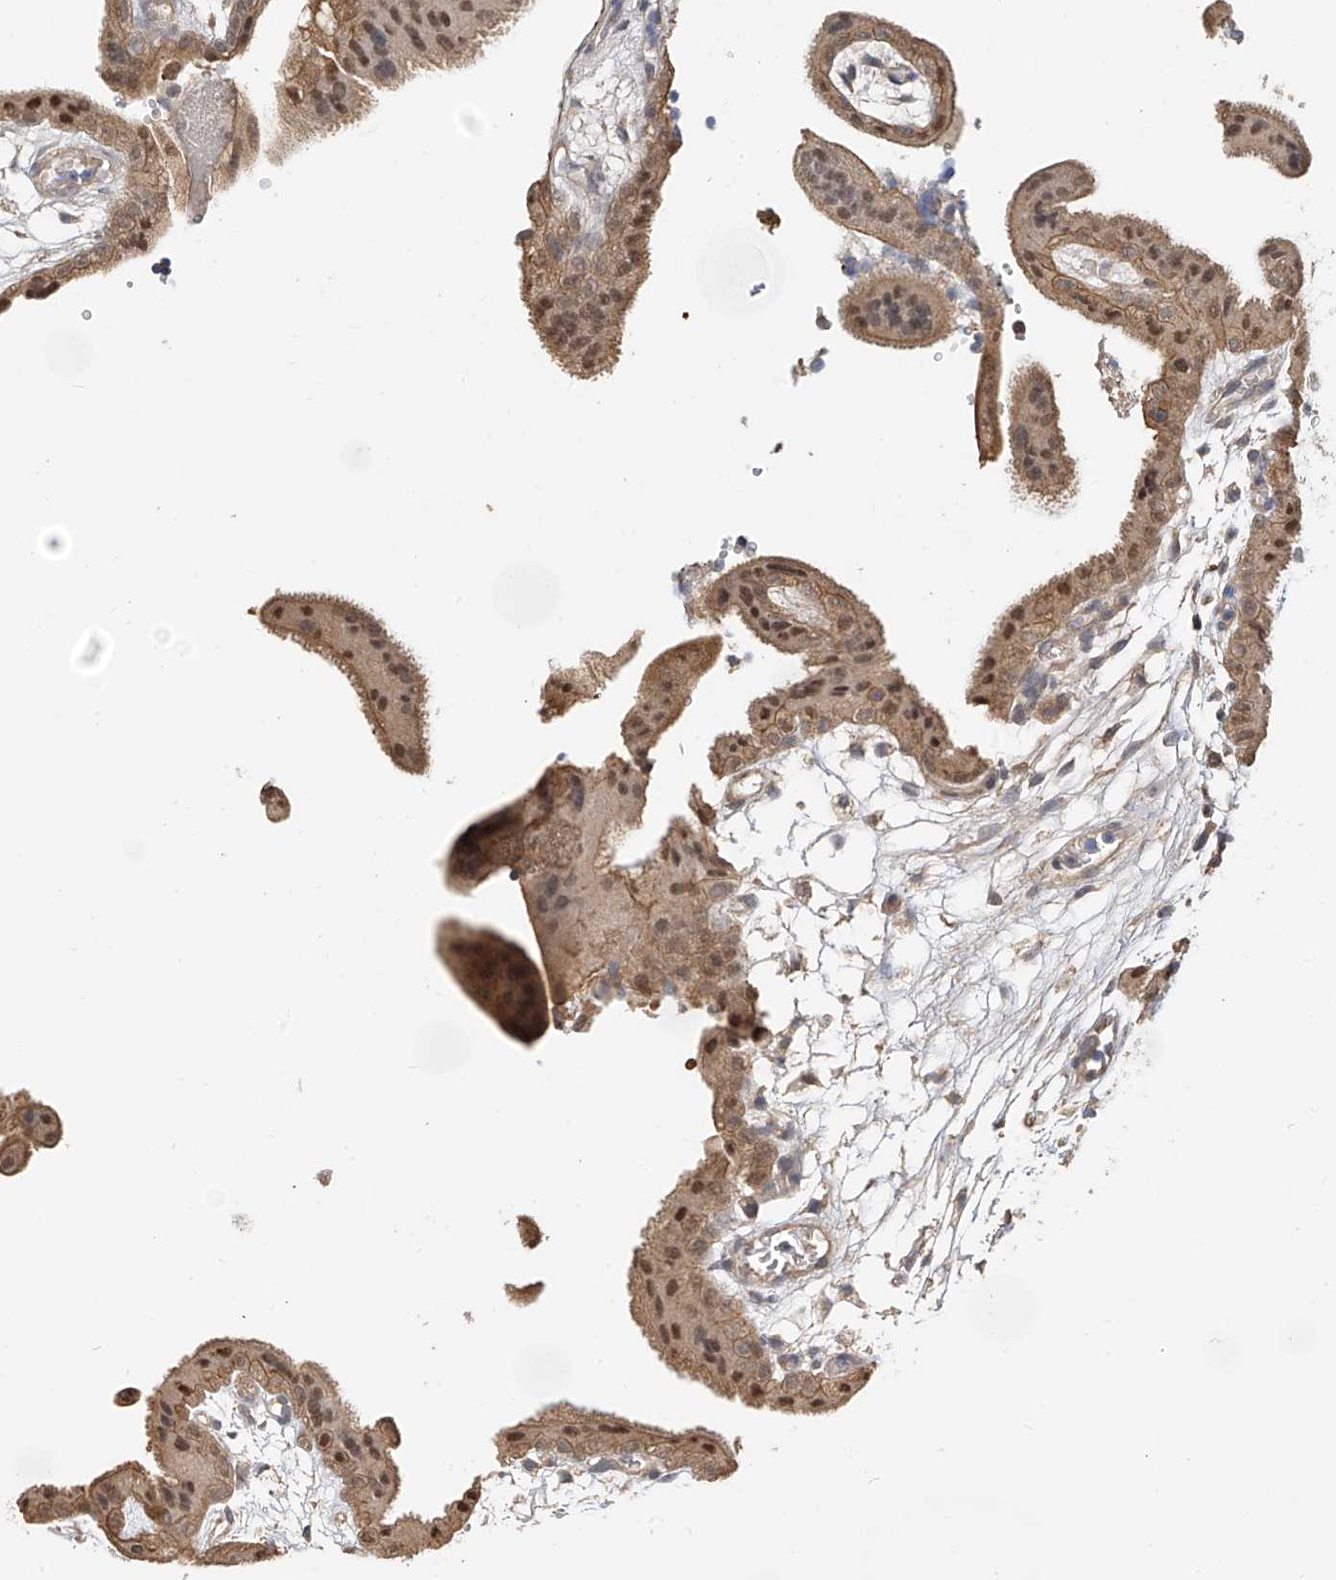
{"staining": {"intensity": "moderate", "quantity": ">75%", "location": "cytoplasmic/membranous"}, "tissue": "placenta", "cell_type": "Decidual cells", "image_type": "normal", "snomed": [{"axis": "morphology", "description": "Normal tissue, NOS"}, {"axis": "topography", "description": "Placenta"}], "caption": "This photomicrograph shows immunohistochemistry staining of normal human placenta, with medium moderate cytoplasmic/membranous expression in about >75% of decidual cells.", "gene": "OFD1", "patient": {"sex": "female", "age": 18}}